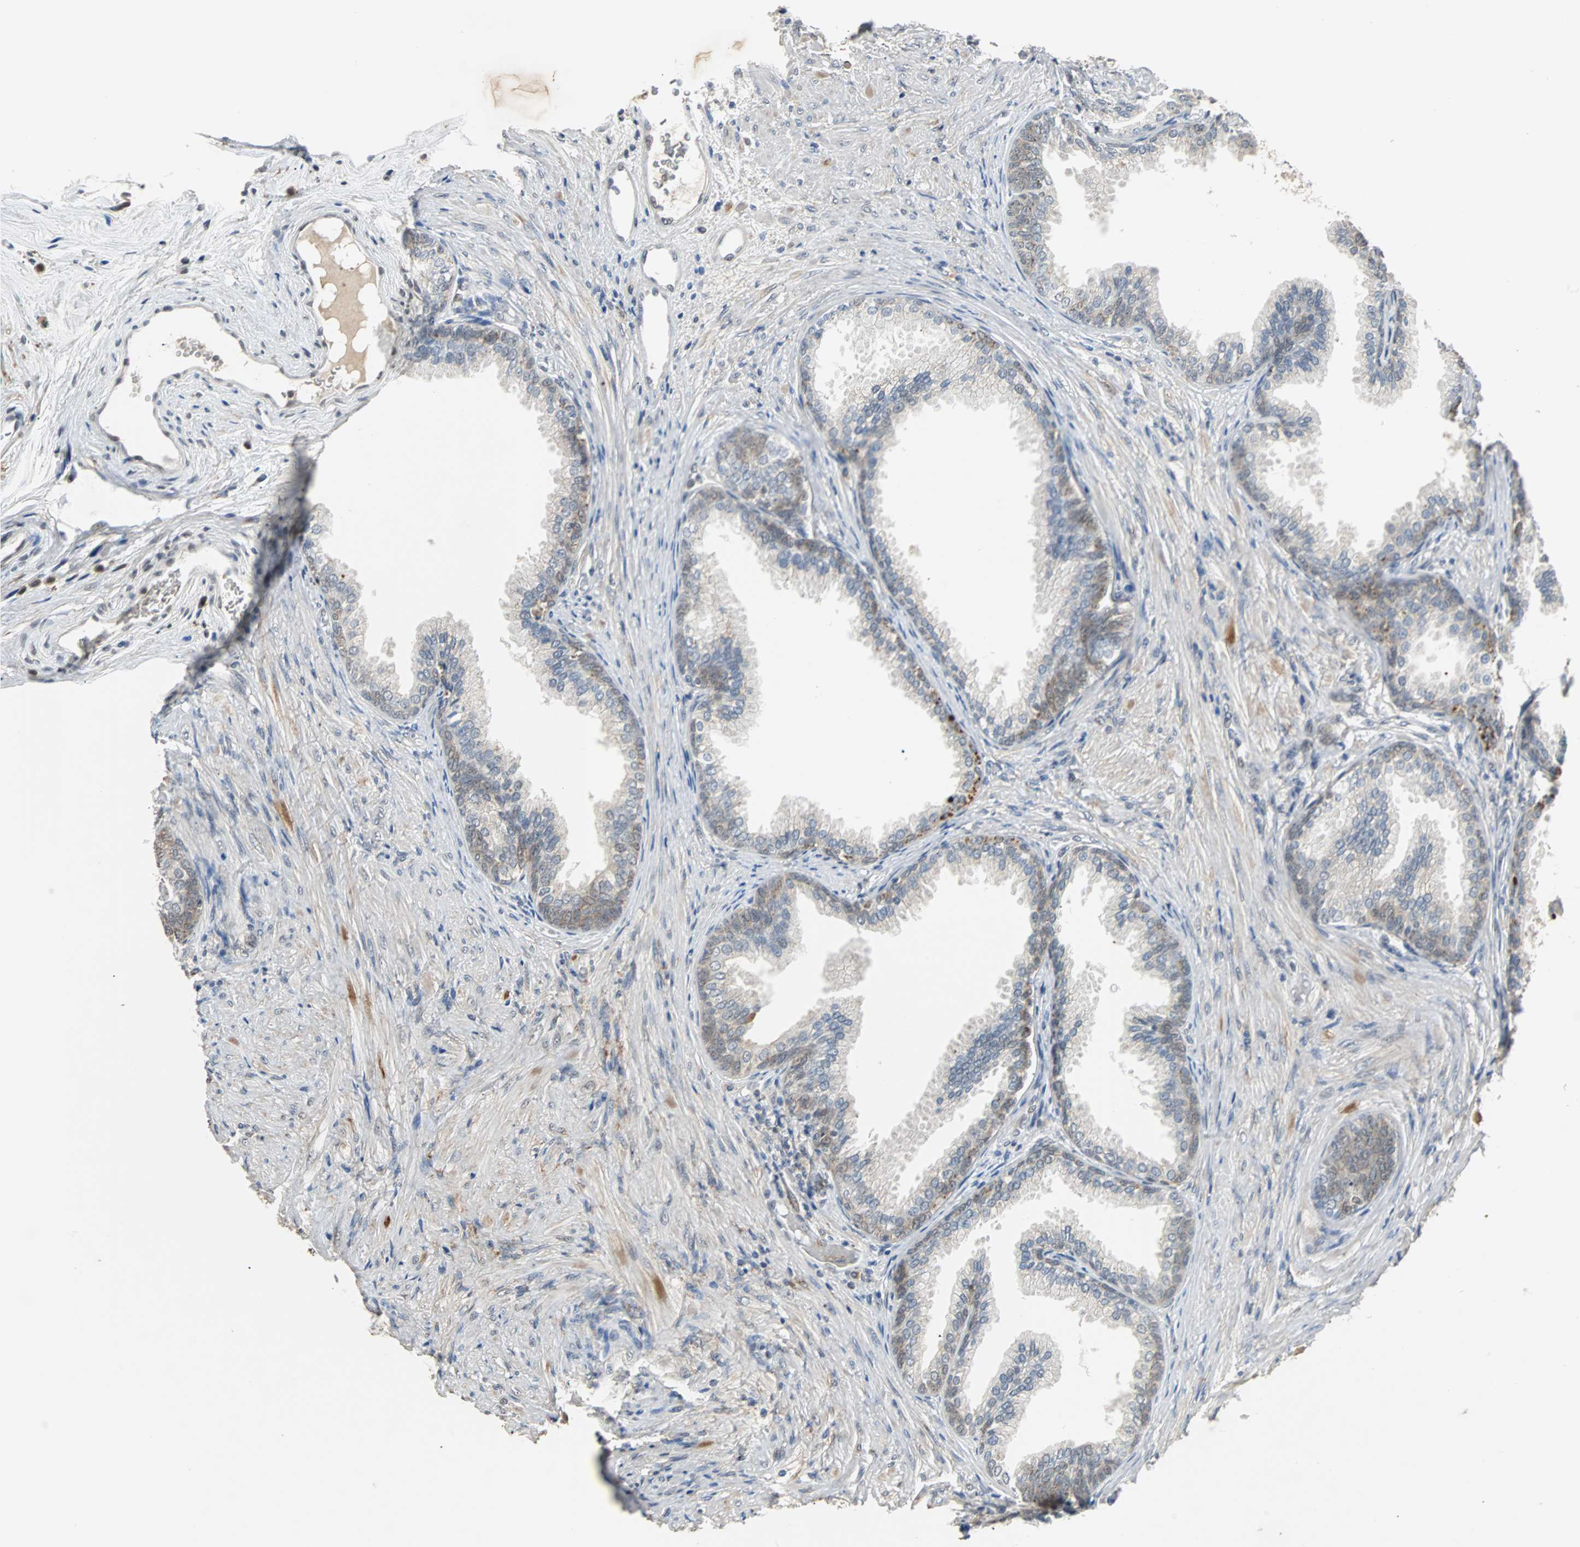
{"staining": {"intensity": "strong", "quantity": "25%-75%", "location": "cytoplasmic/membranous"}, "tissue": "prostate", "cell_type": "Glandular cells", "image_type": "normal", "snomed": [{"axis": "morphology", "description": "Normal tissue, NOS"}, {"axis": "topography", "description": "Prostate"}], "caption": "Immunohistochemical staining of unremarkable human prostate demonstrates strong cytoplasmic/membranous protein staining in about 25%-75% of glandular cells.", "gene": "HLX", "patient": {"sex": "male", "age": 76}}